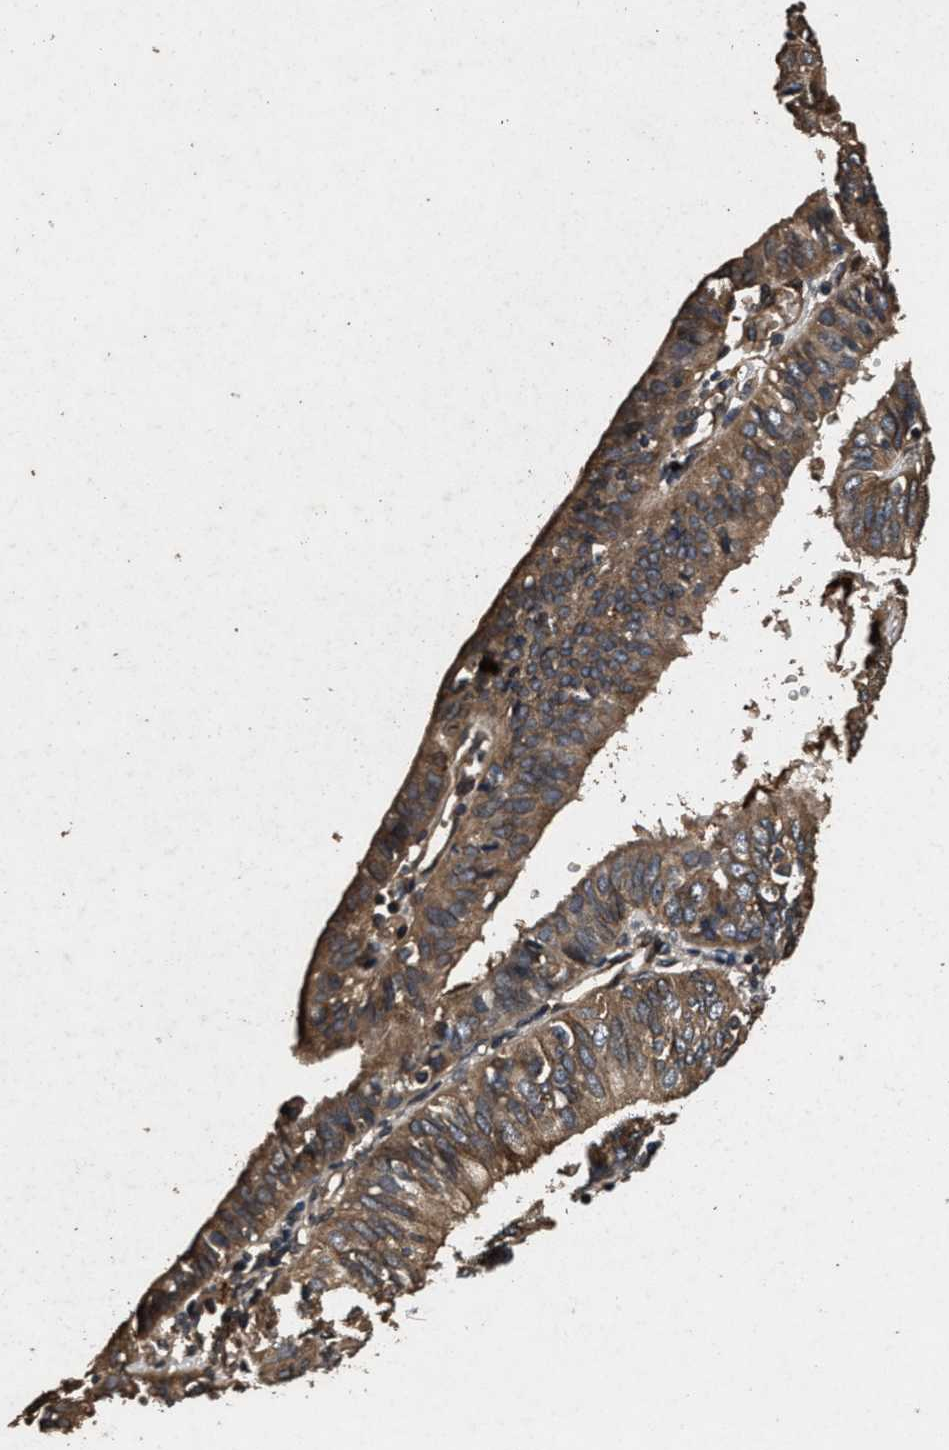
{"staining": {"intensity": "moderate", "quantity": ">75%", "location": "cytoplasmic/membranous"}, "tissue": "endometrial cancer", "cell_type": "Tumor cells", "image_type": "cancer", "snomed": [{"axis": "morphology", "description": "Adenocarcinoma, NOS"}, {"axis": "topography", "description": "Endometrium"}], "caption": "Protein expression analysis of endometrial adenocarcinoma shows moderate cytoplasmic/membranous positivity in about >75% of tumor cells. Using DAB (3,3'-diaminobenzidine) (brown) and hematoxylin (blue) stains, captured at high magnification using brightfield microscopy.", "gene": "ACCS", "patient": {"sex": "female", "age": 58}}